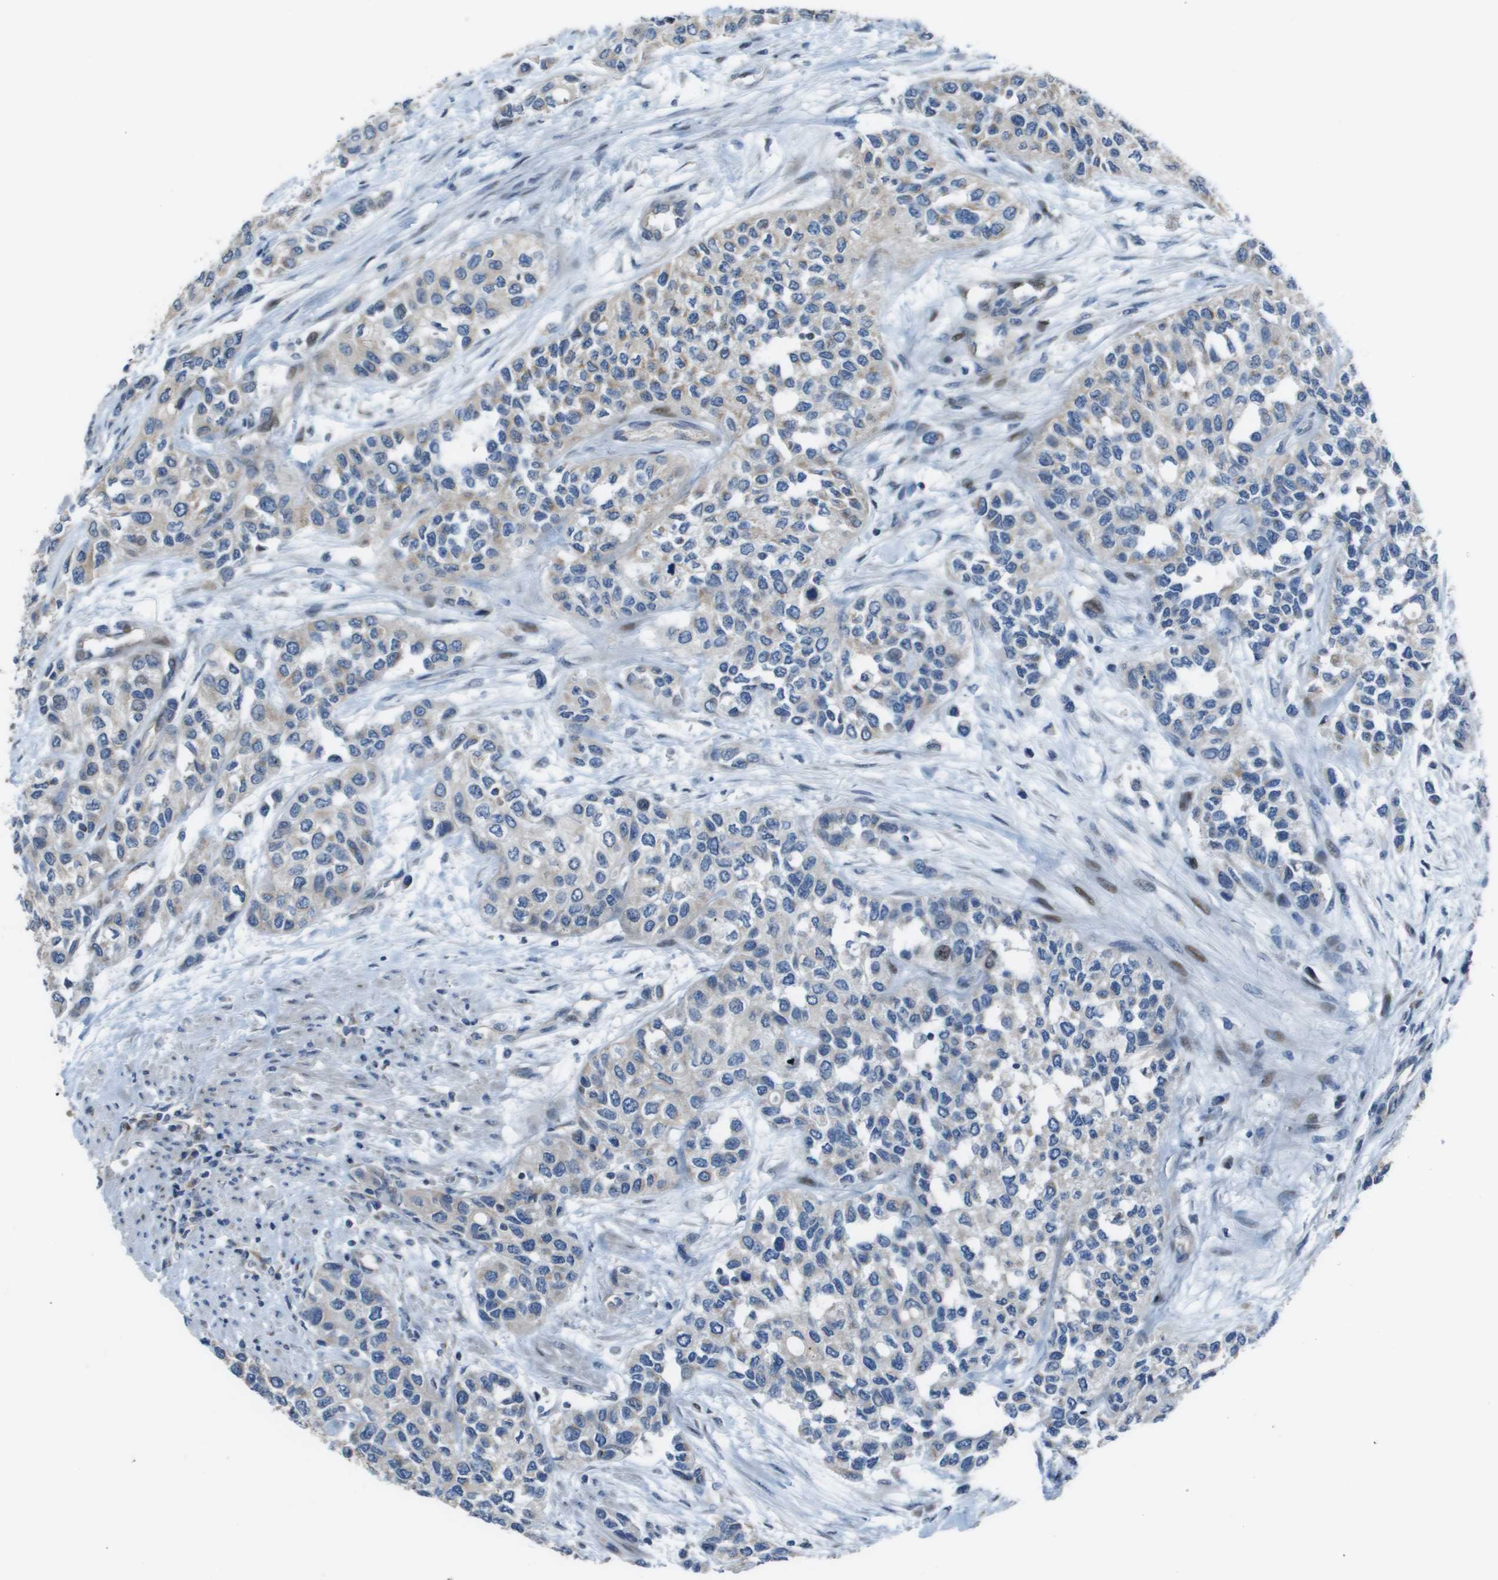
{"staining": {"intensity": "negative", "quantity": "none", "location": "none"}, "tissue": "urothelial cancer", "cell_type": "Tumor cells", "image_type": "cancer", "snomed": [{"axis": "morphology", "description": "Urothelial carcinoma, High grade"}, {"axis": "topography", "description": "Urinary bladder"}], "caption": "A high-resolution image shows immunohistochemistry (IHC) staining of urothelial carcinoma (high-grade), which displays no significant staining in tumor cells.", "gene": "MGAT3", "patient": {"sex": "female", "age": 56}}